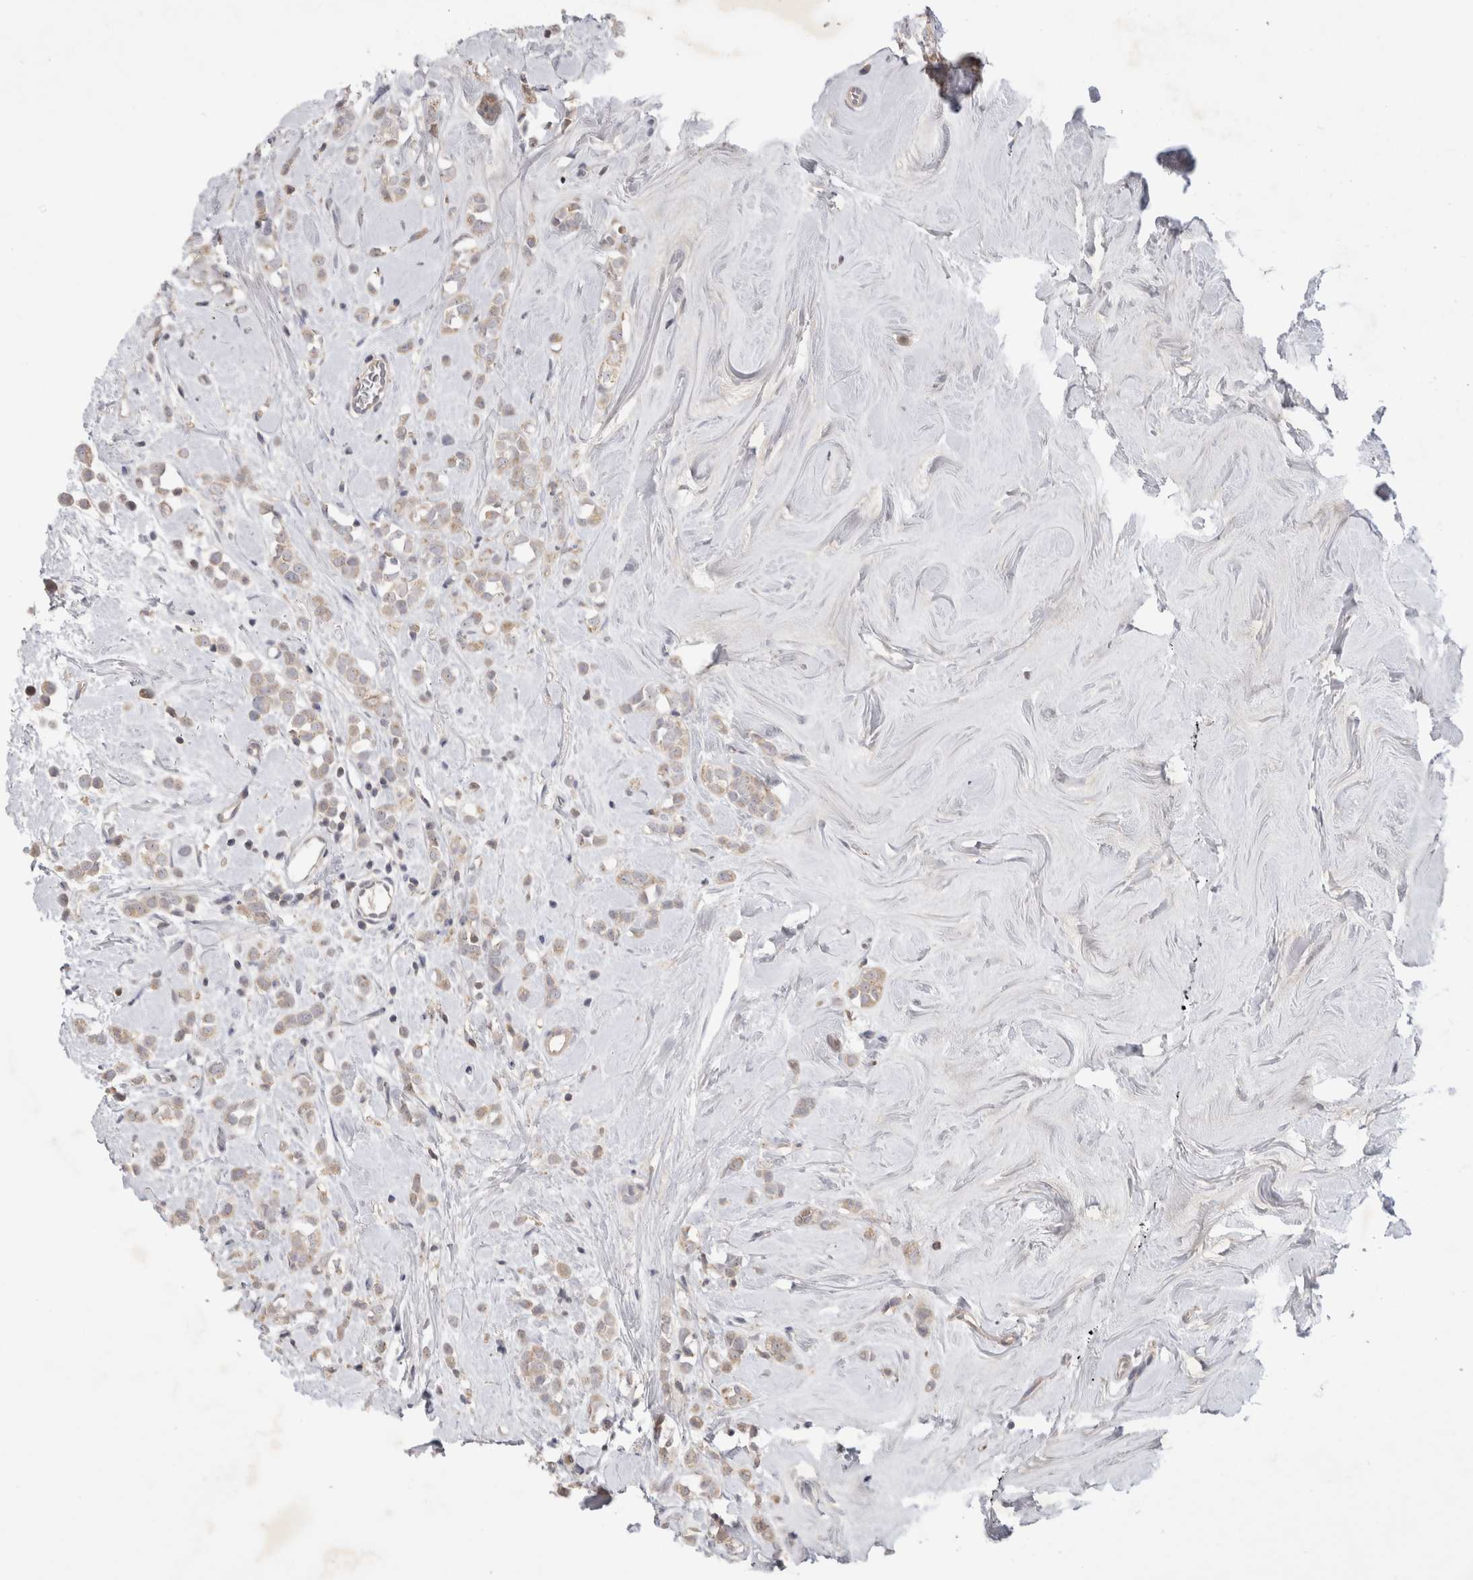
{"staining": {"intensity": "weak", "quantity": "25%-75%", "location": "cytoplasmic/membranous"}, "tissue": "breast cancer", "cell_type": "Tumor cells", "image_type": "cancer", "snomed": [{"axis": "morphology", "description": "Lobular carcinoma"}, {"axis": "topography", "description": "Breast"}], "caption": "Immunohistochemistry (IHC) micrograph of human lobular carcinoma (breast) stained for a protein (brown), which demonstrates low levels of weak cytoplasmic/membranous positivity in approximately 25%-75% of tumor cells.", "gene": "SRD5A3", "patient": {"sex": "female", "age": 47}}